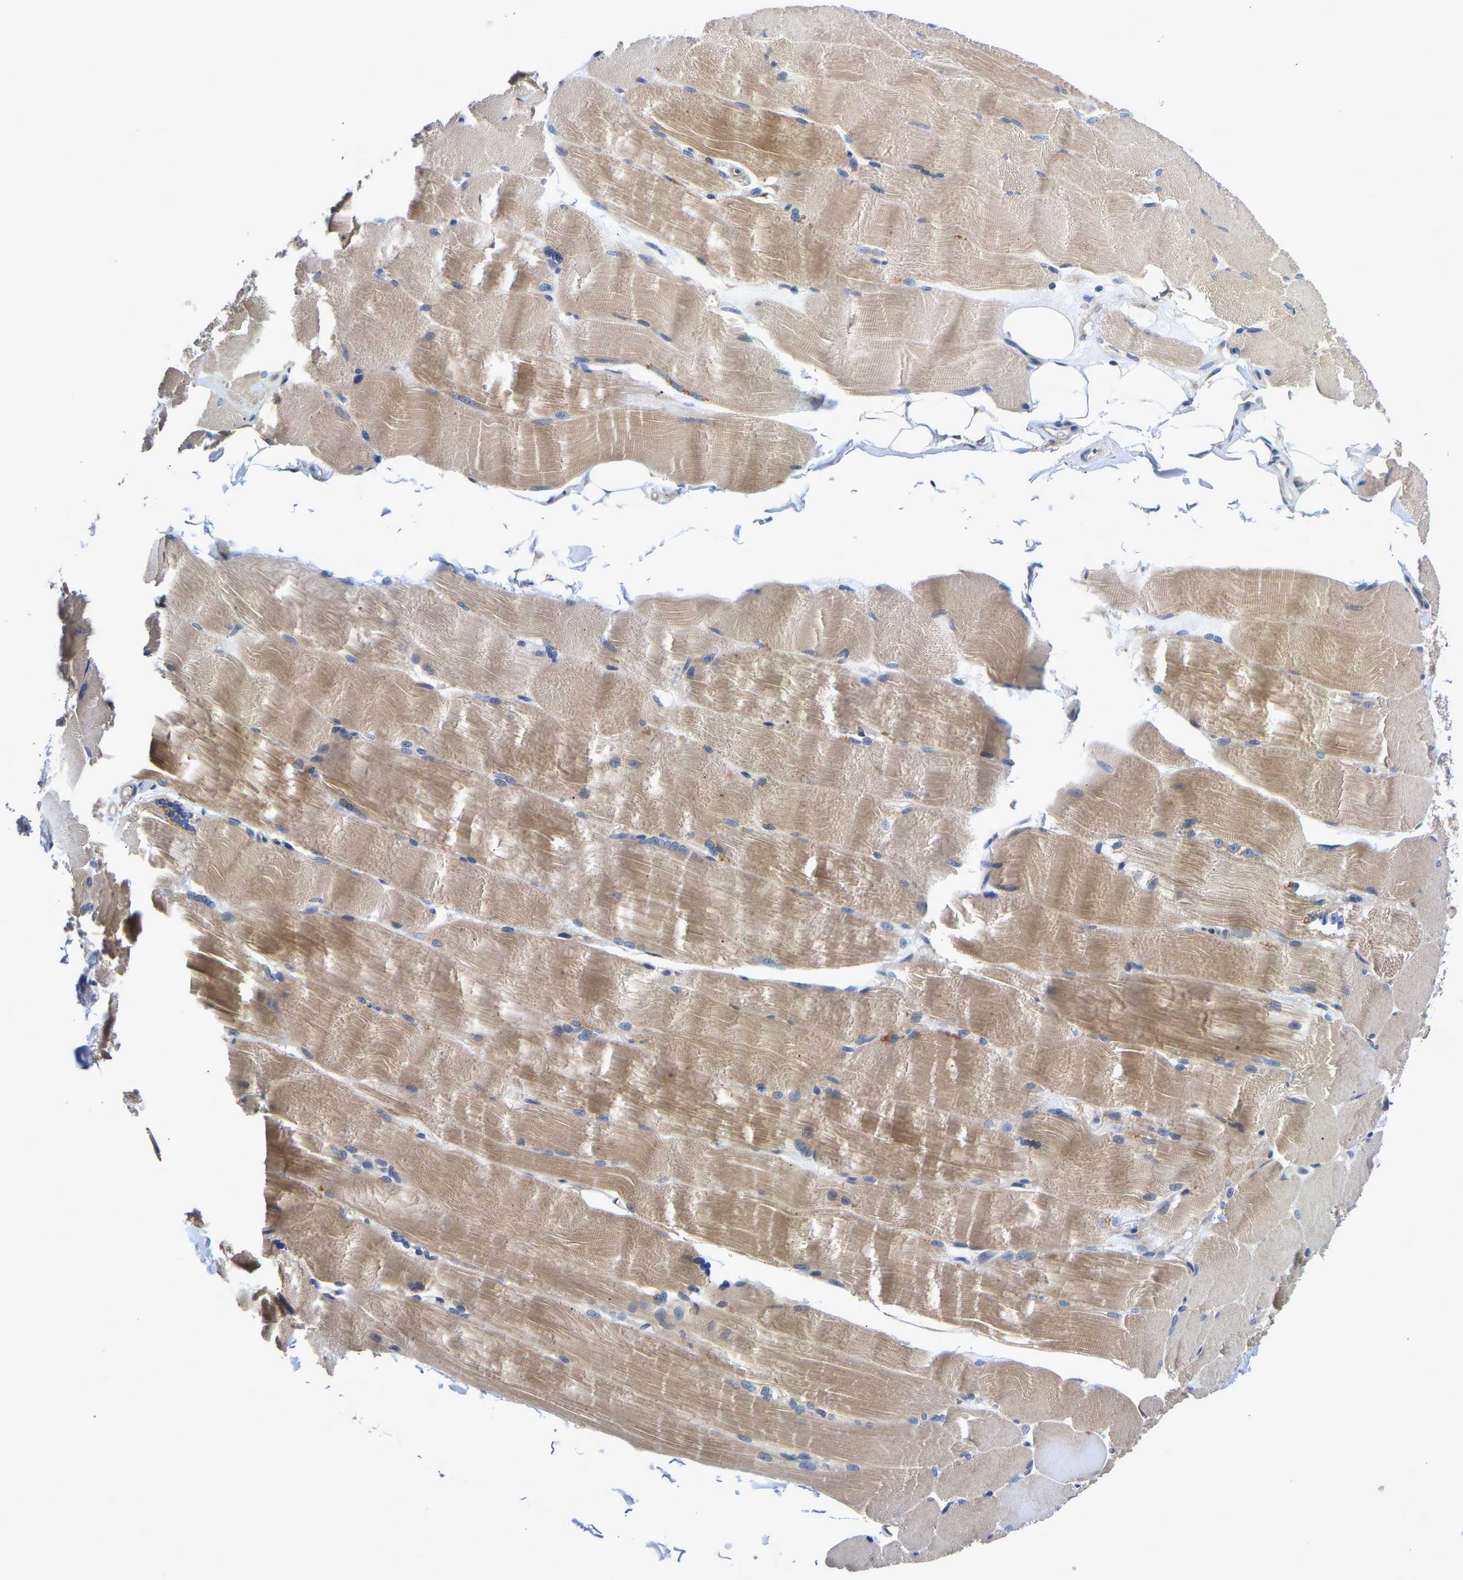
{"staining": {"intensity": "weak", "quantity": "25%-75%", "location": "cytoplasmic/membranous"}, "tissue": "skeletal muscle", "cell_type": "Myocytes", "image_type": "normal", "snomed": [{"axis": "morphology", "description": "Normal tissue, NOS"}, {"axis": "topography", "description": "Skin"}, {"axis": "topography", "description": "Skeletal muscle"}], "caption": "Immunohistochemistry (DAB) staining of normal skeletal muscle reveals weak cytoplasmic/membranous protein expression in approximately 25%-75% of myocytes.", "gene": "CCDC6", "patient": {"sex": "male", "age": 83}}